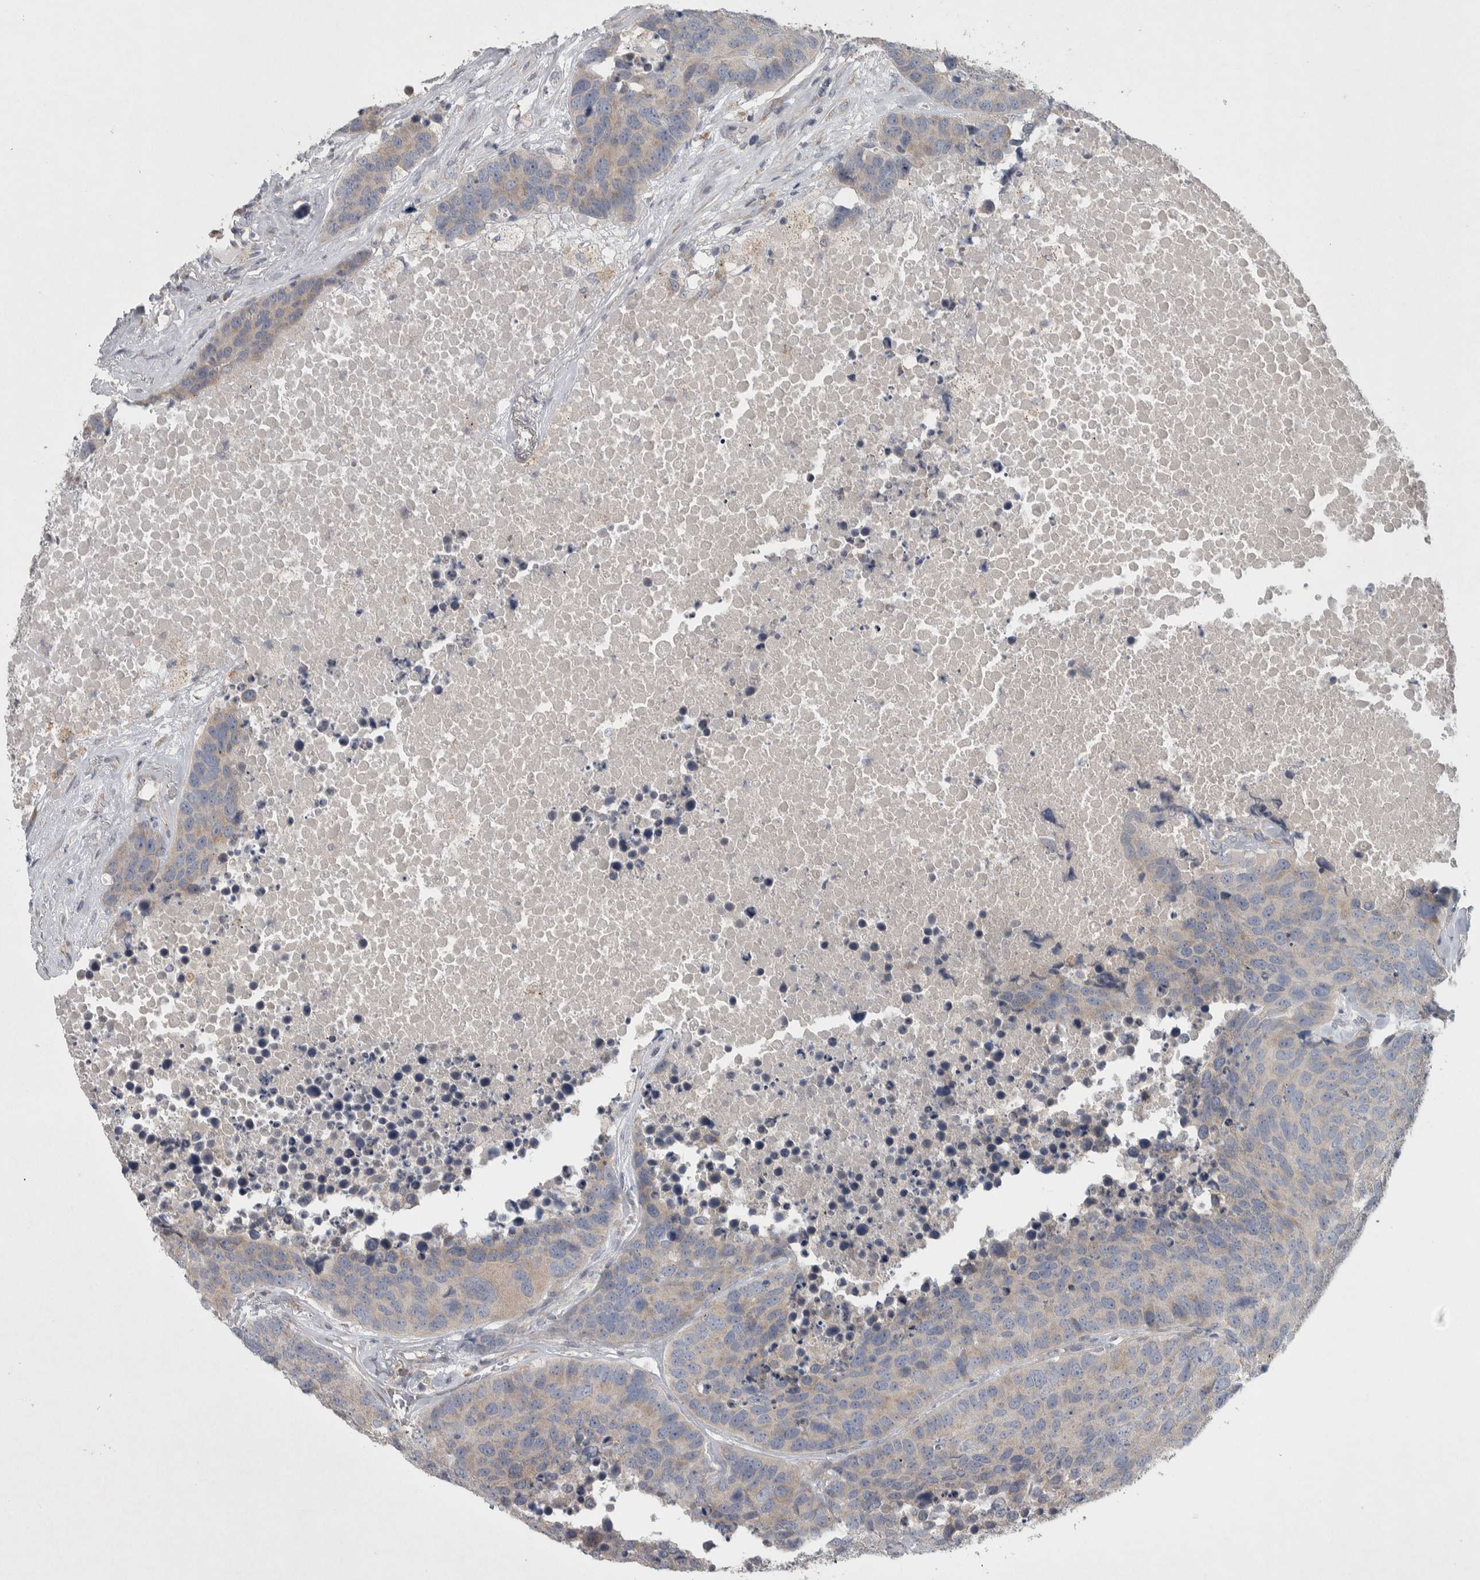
{"staining": {"intensity": "weak", "quantity": "<25%", "location": "cytoplasmic/membranous"}, "tissue": "carcinoid", "cell_type": "Tumor cells", "image_type": "cancer", "snomed": [{"axis": "morphology", "description": "Carcinoid, malignant, NOS"}, {"axis": "topography", "description": "Lung"}], "caption": "Carcinoid was stained to show a protein in brown. There is no significant expression in tumor cells.", "gene": "SRP68", "patient": {"sex": "male", "age": 60}}